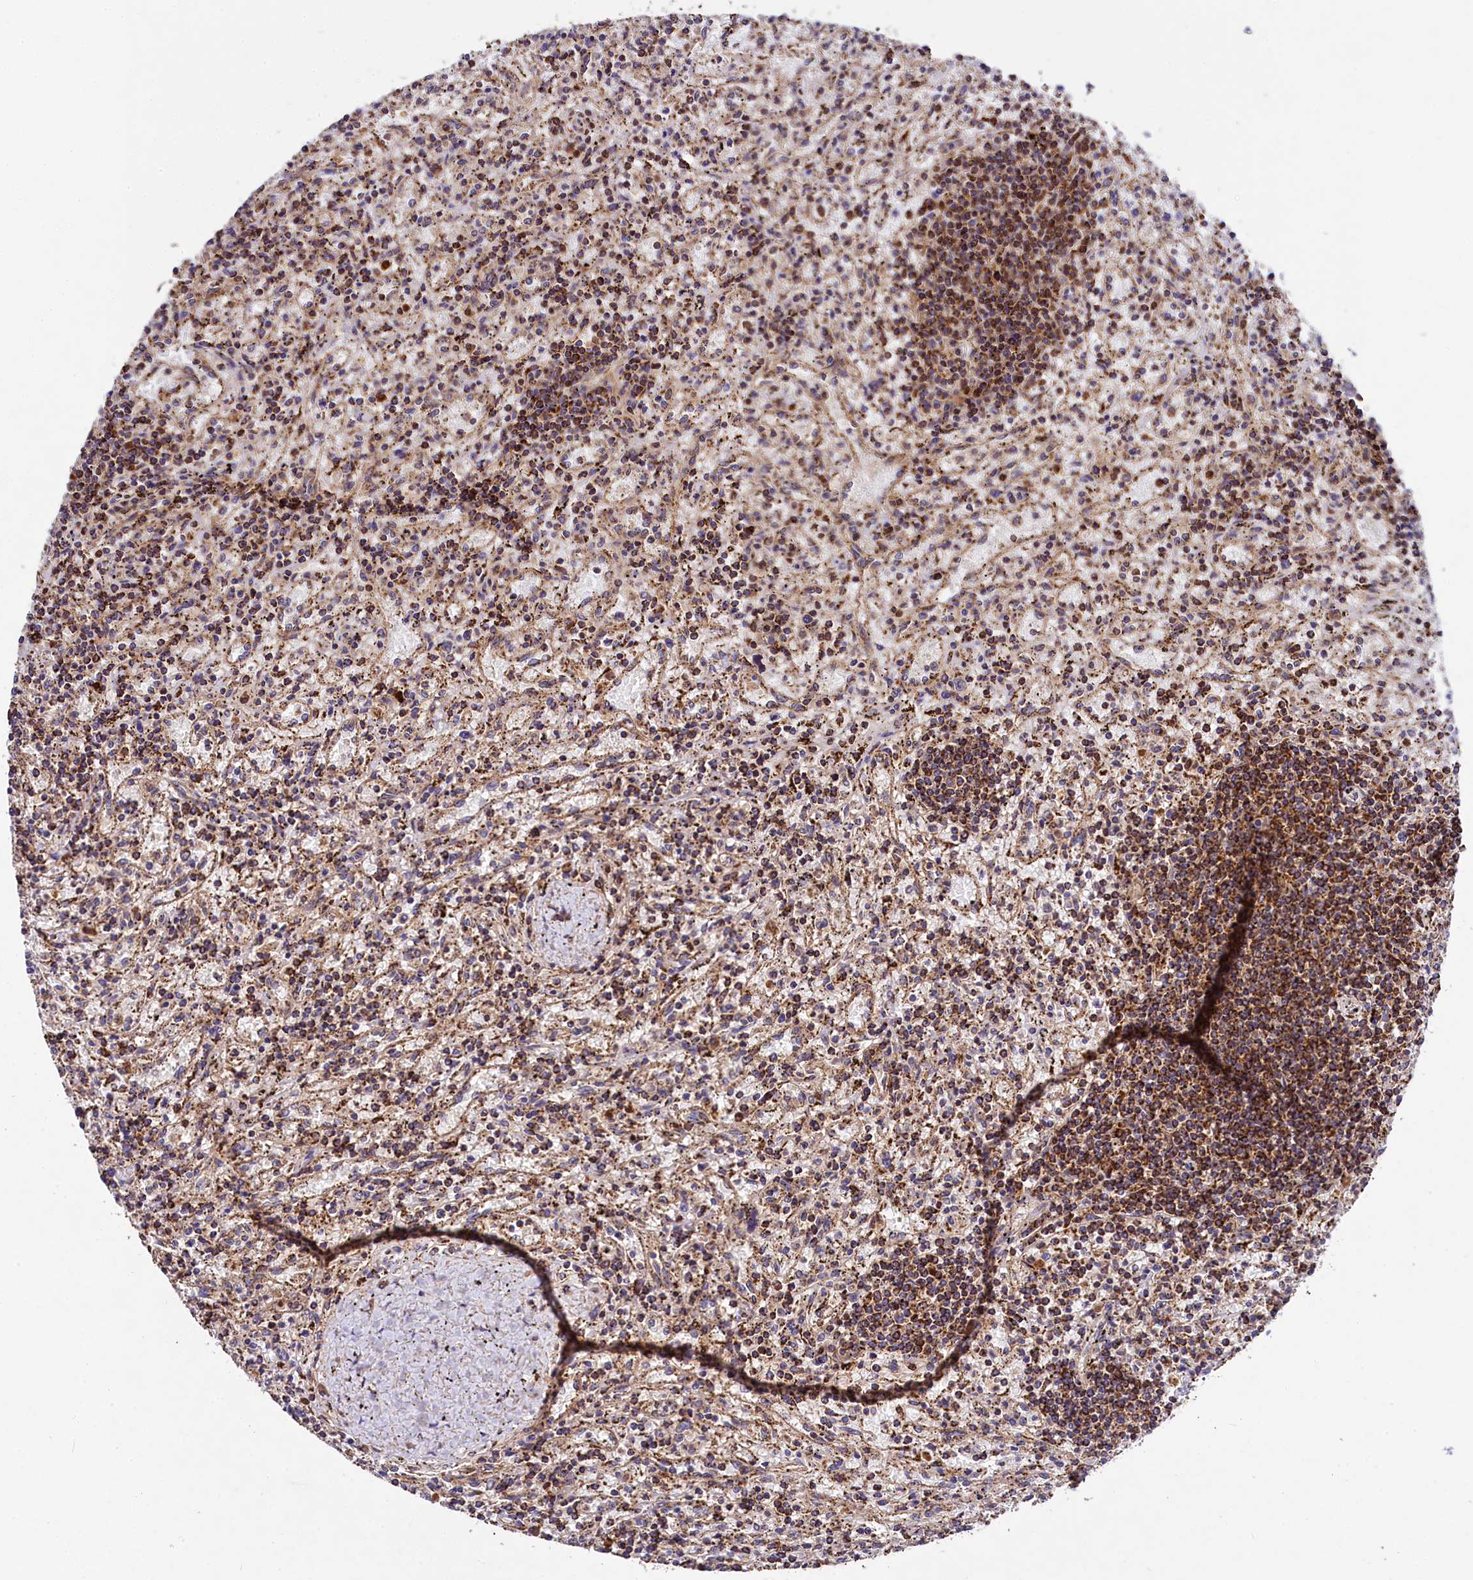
{"staining": {"intensity": "strong", "quantity": ">75%", "location": "cytoplasmic/membranous"}, "tissue": "lymphoma", "cell_type": "Tumor cells", "image_type": "cancer", "snomed": [{"axis": "morphology", "description": "Malignant lymphoma, non-Hodgkin's type, Low grade"}, {"axis": "topography", "description": "Spleen"}], "caption": "The photomicrograph reveals staining of malignant lymphoma, non-Hodgkin's type (low-grade), revealing strong cytoplasmic/membranous protein expression (brown color) within tumor cells.", "gene": "CLYBL", "patient": {"sex": "male", "age": 76}}